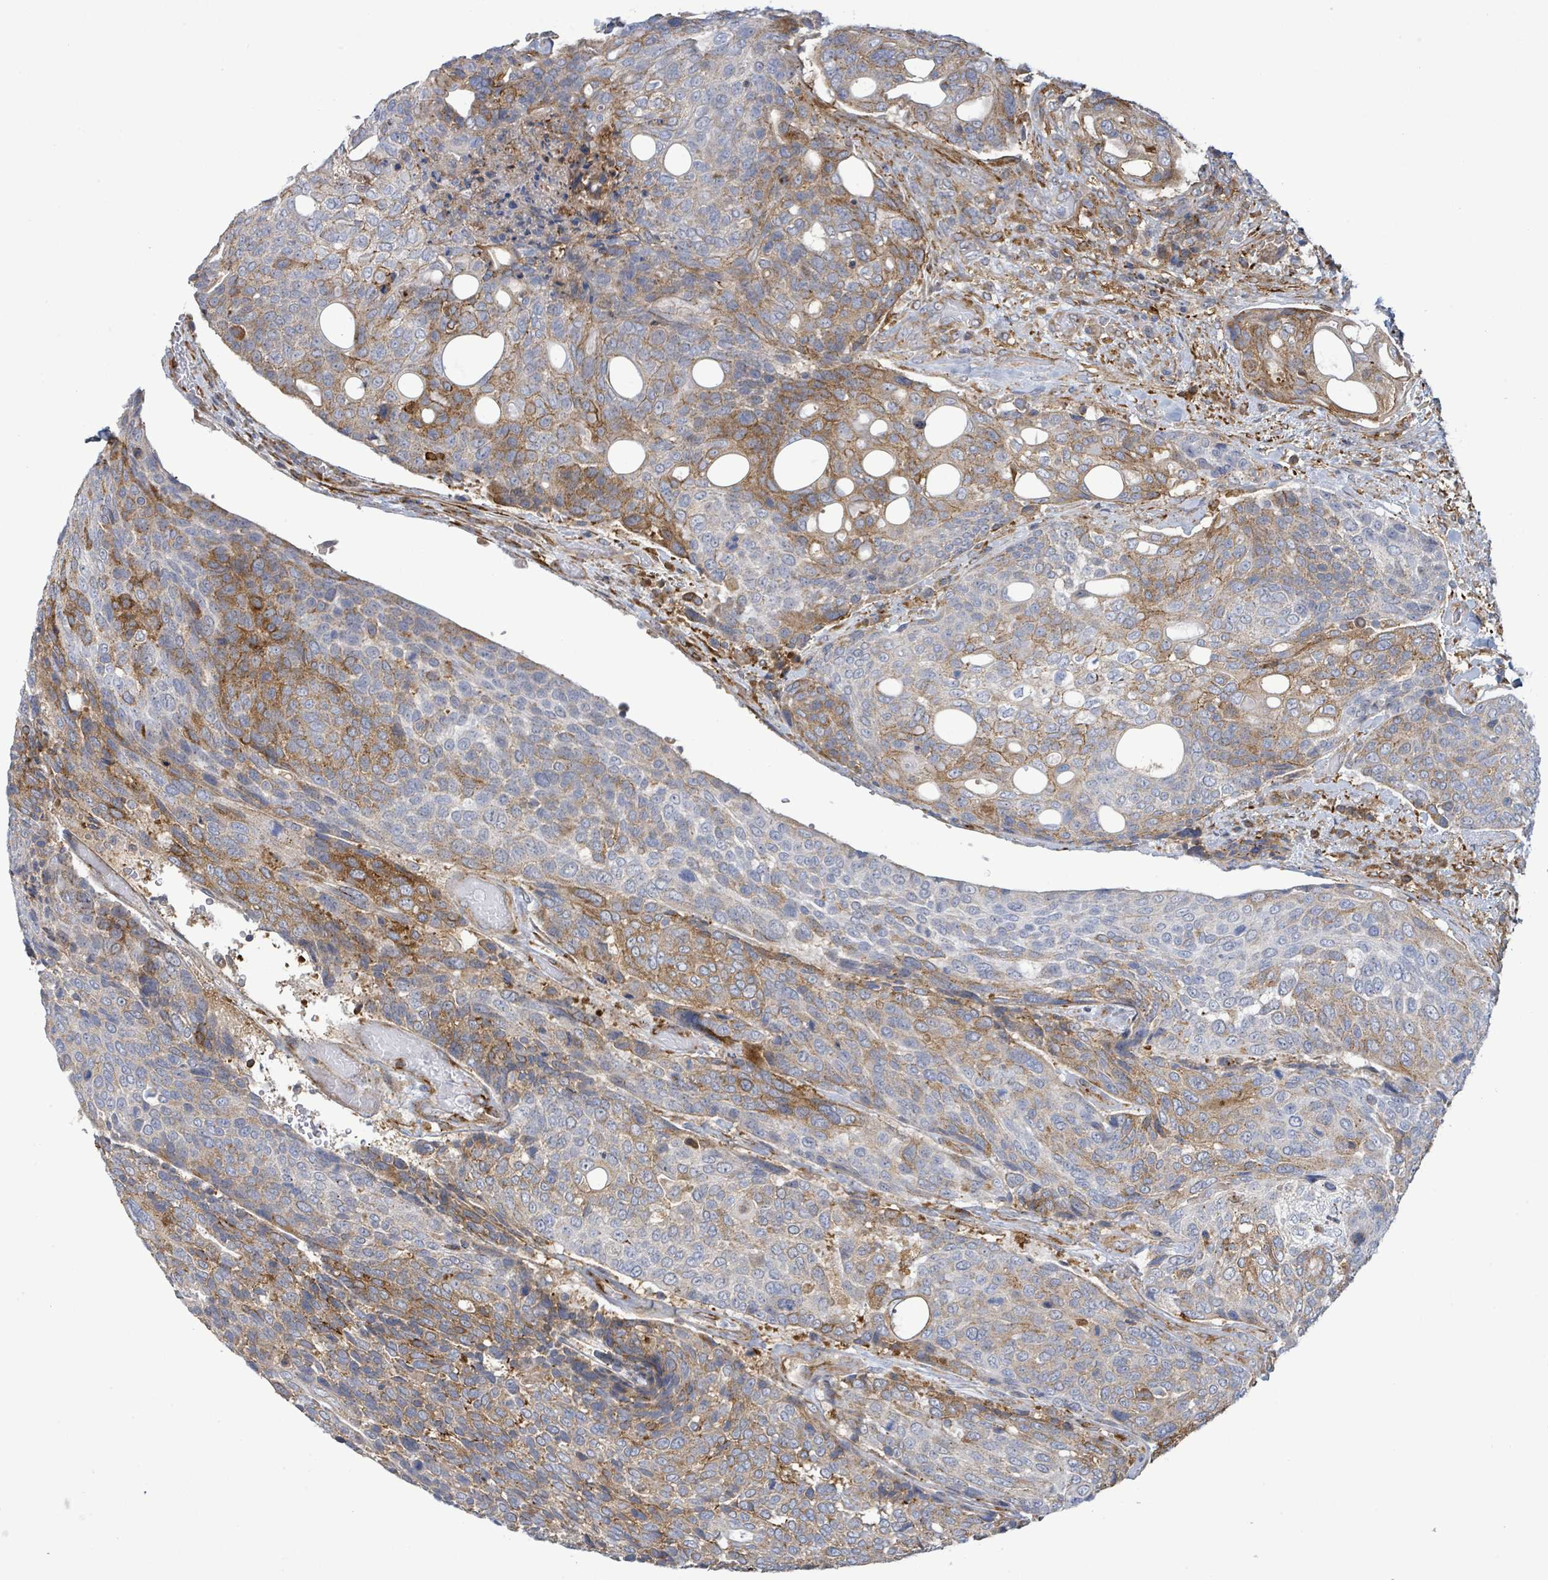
{"staining": {"intensity": "moderate", "quantity": "25%-75%", "location": "cytoplasmic/membranous"}, "tissue": "urothelial cancer", "cell_type": "Tumor cells", "image_type": "cancer", "snomed": [{"axis": "morphology", "description": "Urothelial carcinoma, High grade"}, {"axis": "topography", "description": "Urinary bladder"}], "caption": "High-power microscopy captured an immunohistochemistry micrograph of urothelial carcinoma (high-grade), revealing moderate cytoplasmic/membranous expression in about 25%-75% of tumor cells.", "gene": "EGFL7", "patient": {"sex": "female", "age": 70}}